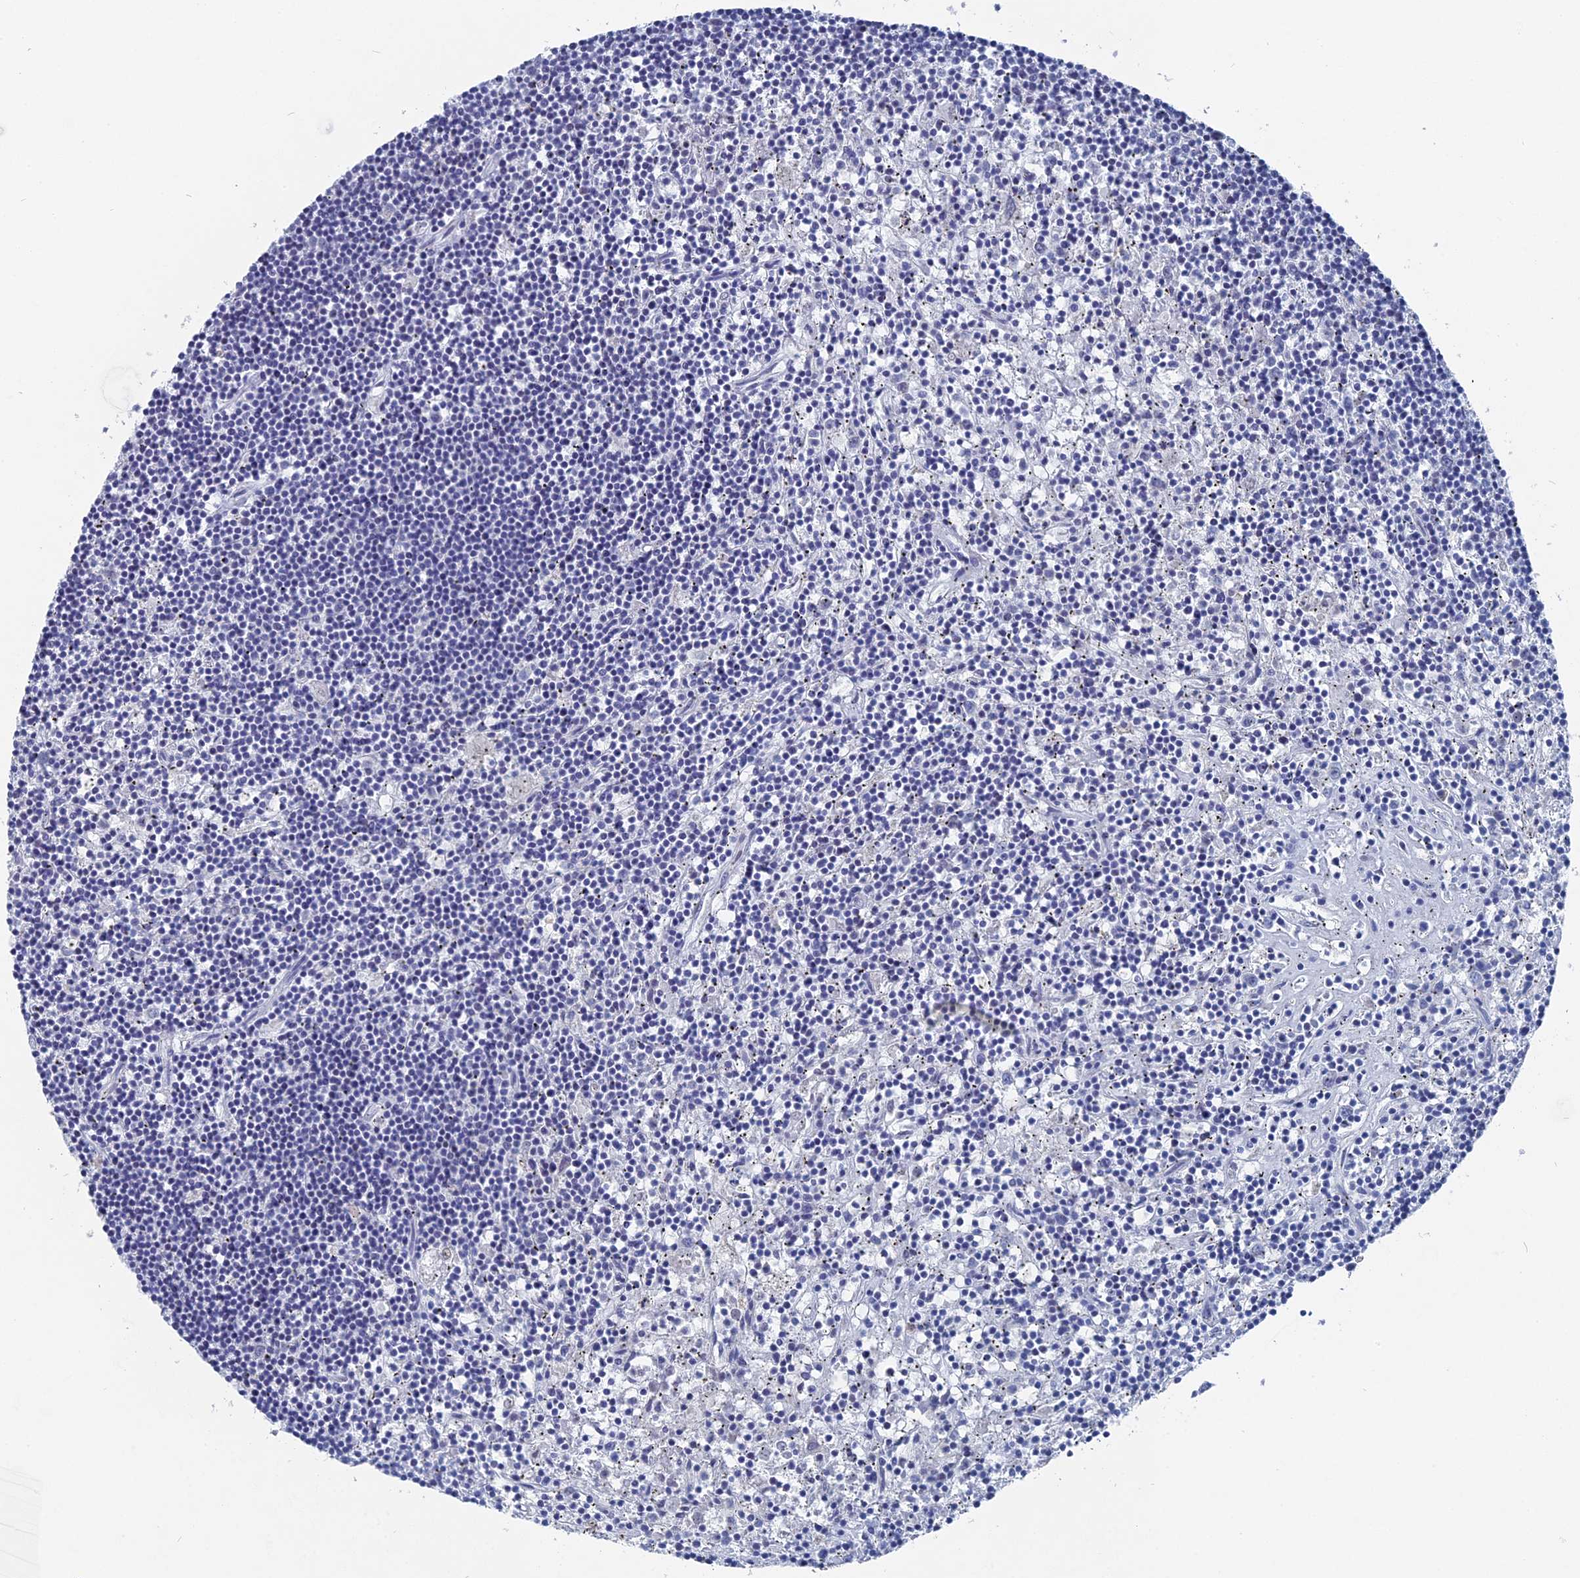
{"staining": {"intensity": "negative", "quantity": "none", "location": "none"}, "tissue": "lymphoma", "cell_type": "Tumor cells", "image_type": "cancer", "snomed": [{"axis": "morphology", "description": "Malignant lymphoma, non-Hodgkin's type, Low grade"}, {"axis": "topography", "description": "Spleen"}], "caption": "Human low-grade malignant lymphoma, non-Hodgkin's type stained for a protein using IHC shows no expression in tumor cells.", "gene": "HIGD1A", "patient": {"sex": "male", "age": 76}}